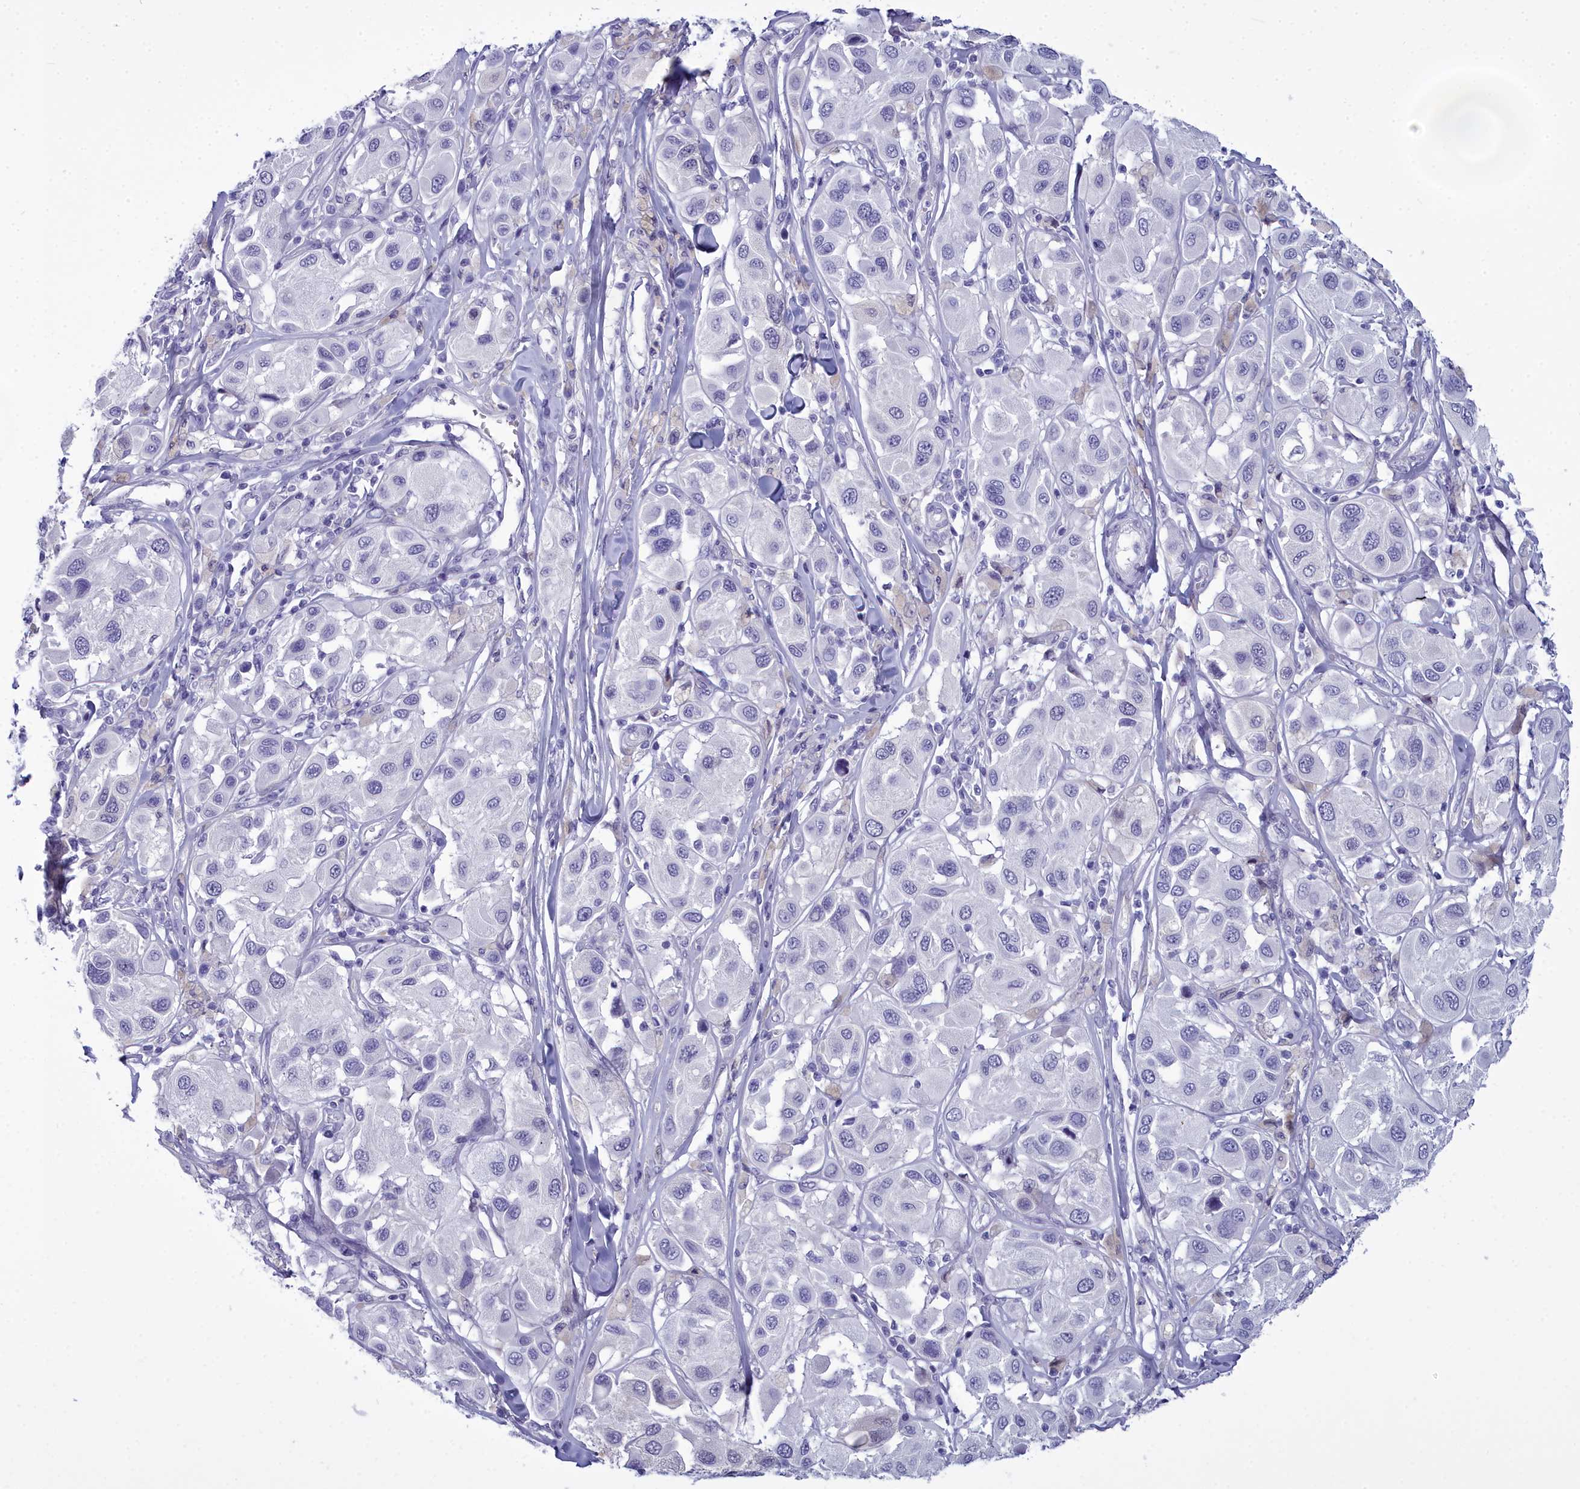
{"staining": {"intensity": "negative", "quantity": "none", "location": "none"}, "tissue": "melanoma", "cell_type": "Tumor cells", "image_type": "cancer", "snomed": [{"axis": "morphology", "description": "Malignant melanoma, Metastatic site"}, {"axis": "topography", "description": "Skin"}], "caption": "A histopathology image of human malignant melanoma (metastatic site) is negative for staining in tumor cells. The staining is performed using DAB (3,3'-diaminobenzidine) brown chromogen with nuclei counter-stained in using hematoxylin.", "gene": "MAP6", "patient": {"sex": "male", "age": 41}}